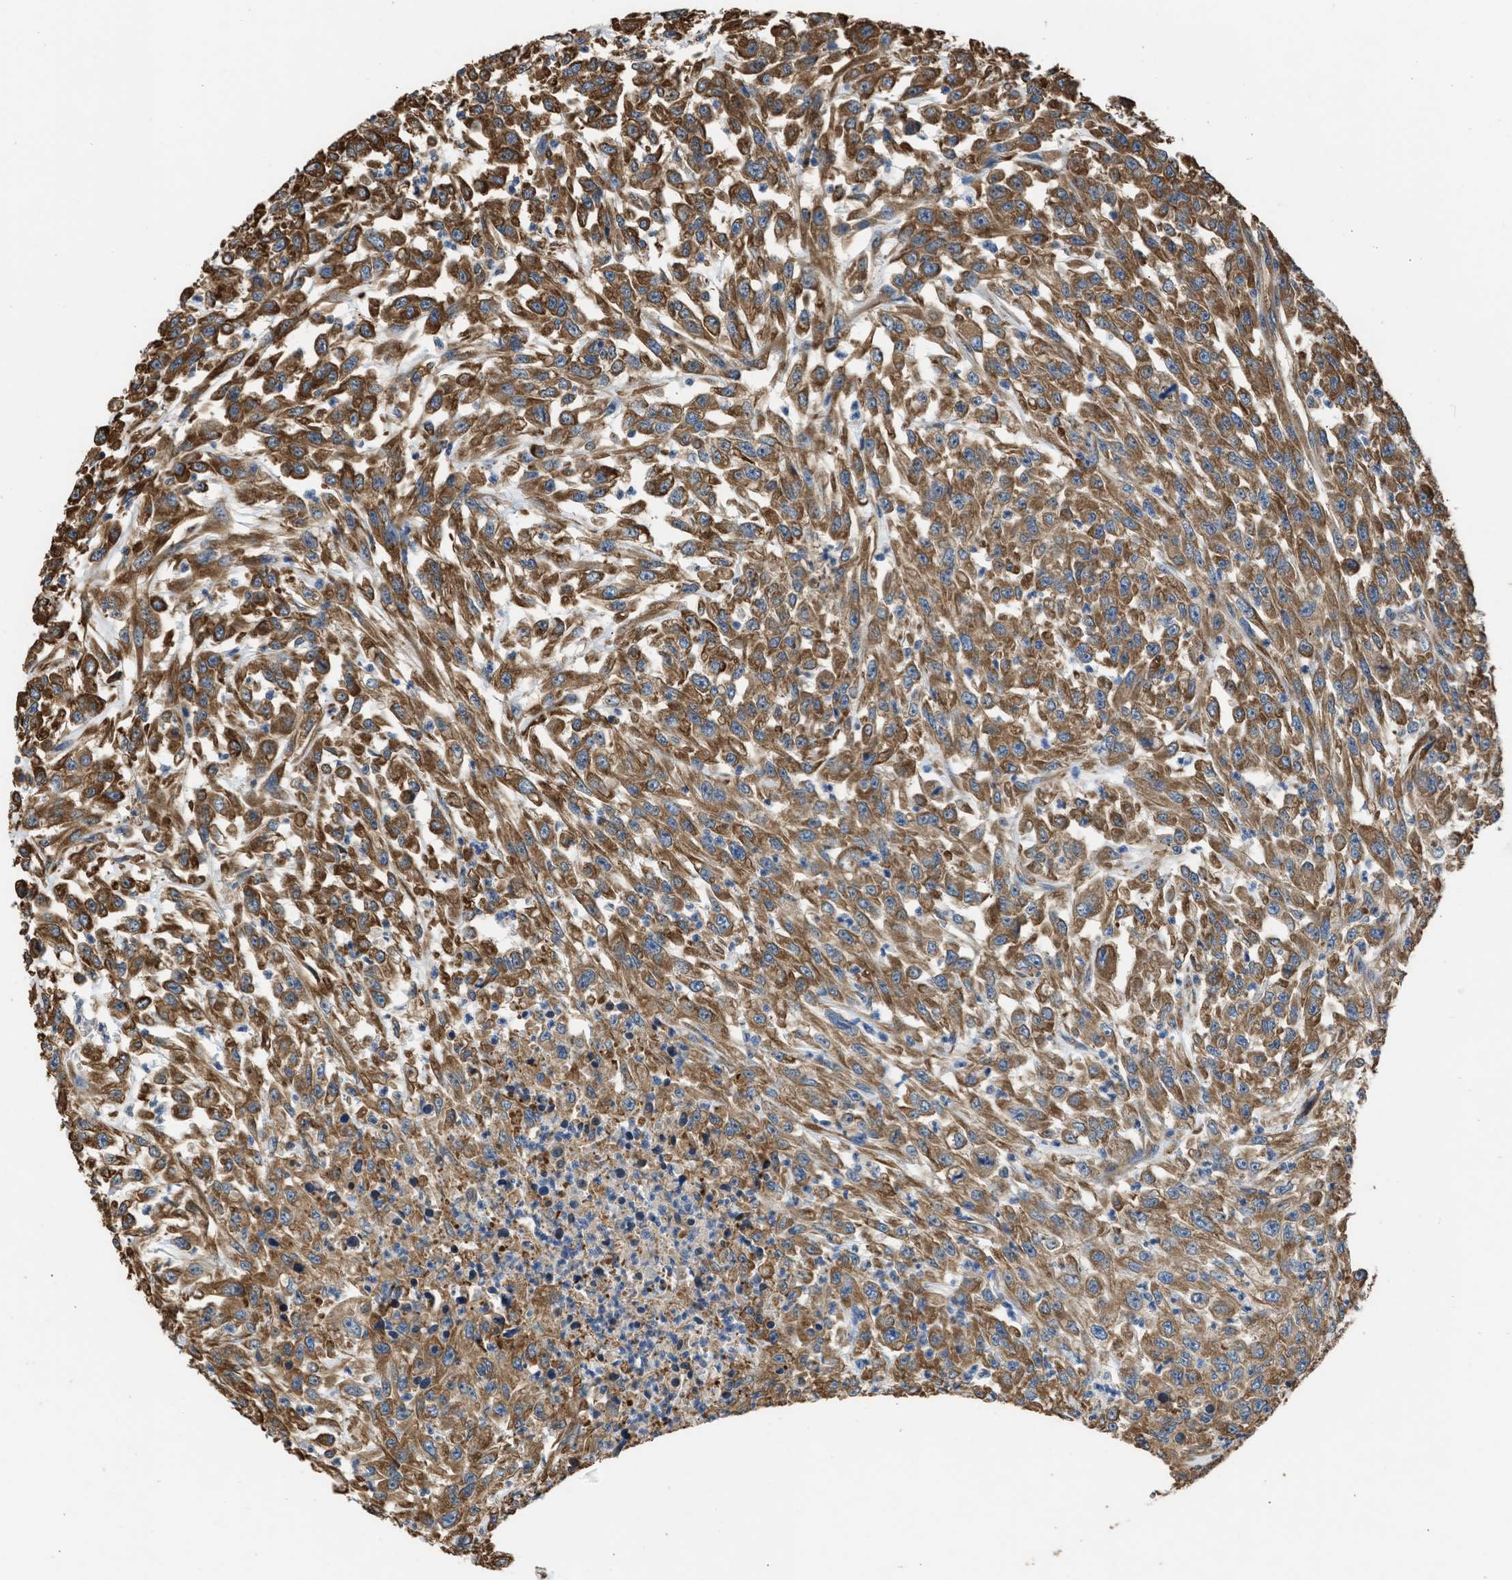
{"staining": {"intensity": "moderate", "quantity": ">75%", "location": "cytoplasmic/membranous"}, "tissue": "urothelial cancer", "cell_type": "Tumor cells", "image_type": "cancer", "snomed": [{"axis": "morphology", "description": "Urothelial carcinoma, High grade"}, {"axis": "topography", "description": "Urinary bladder"}], "caption": "Protein expression analysis of human urothelial carcinoma (high-grade) reveals moderate cytoplasmic/membranous staining in approximately >75% of tumor cells.", "gene": "SLC36A4", "patient": {"sex": "male", "age": 46}}